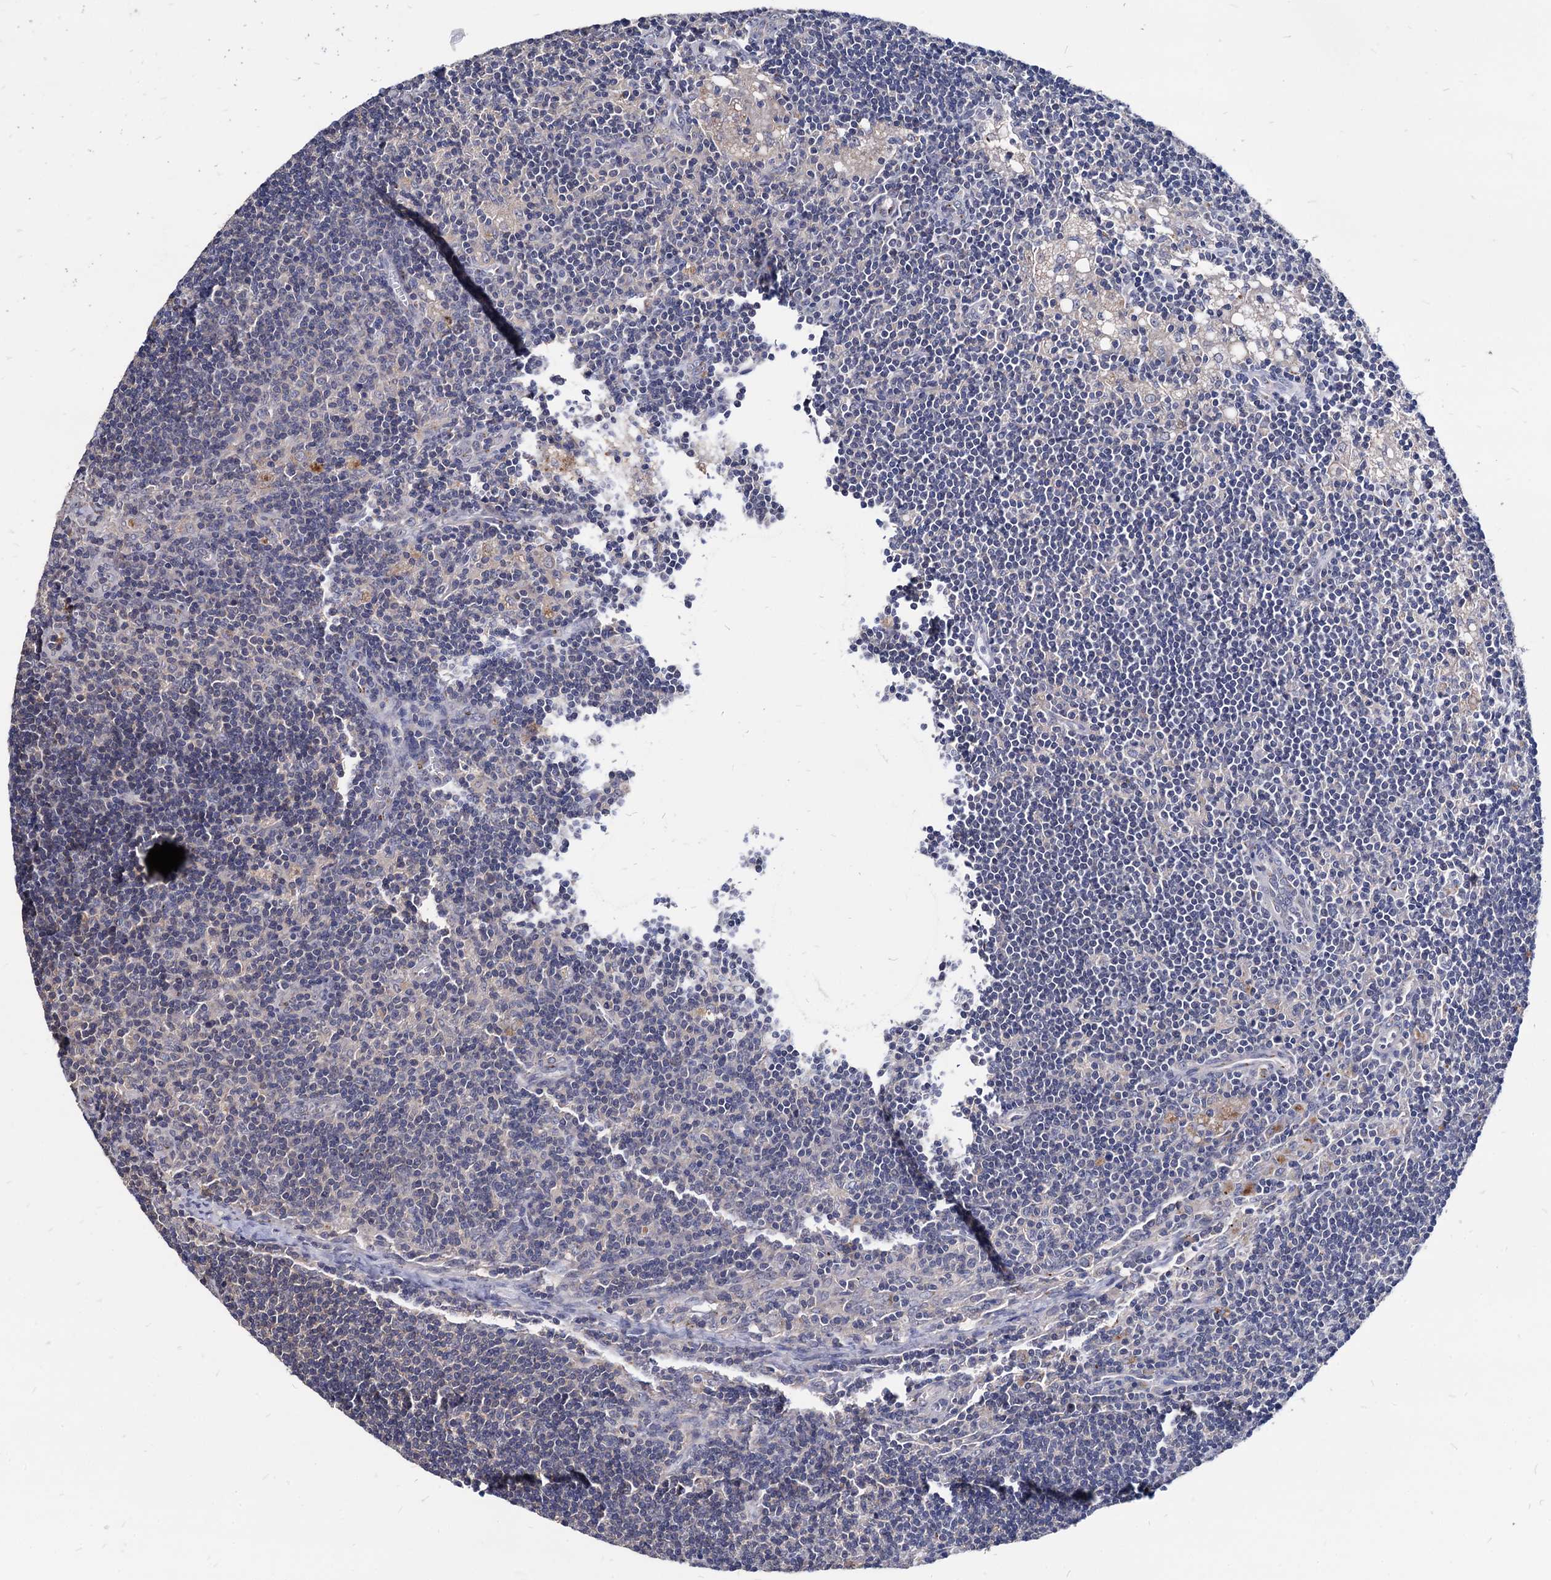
{"staining": {"intensity": "weak", "quantity": "<25%", "location": "cytoplasmic/membranous"}, "tissue": "lymph node", "cell_type": "Germinal center cells", "image_type": "normal", "snomed": [{"axis": "morphology", "description": "Normal tissue, NOS"}, {"axis": "topography", "description": "Lymph node"}], "caption": "The histopathology image exhibits no staining of germinal center cells in normal lymph node. (Immunohistochemistry, brightfield microscopy, high magnification).", "gene": "ESD", "patient": {"sex": "male", "age": 24}}